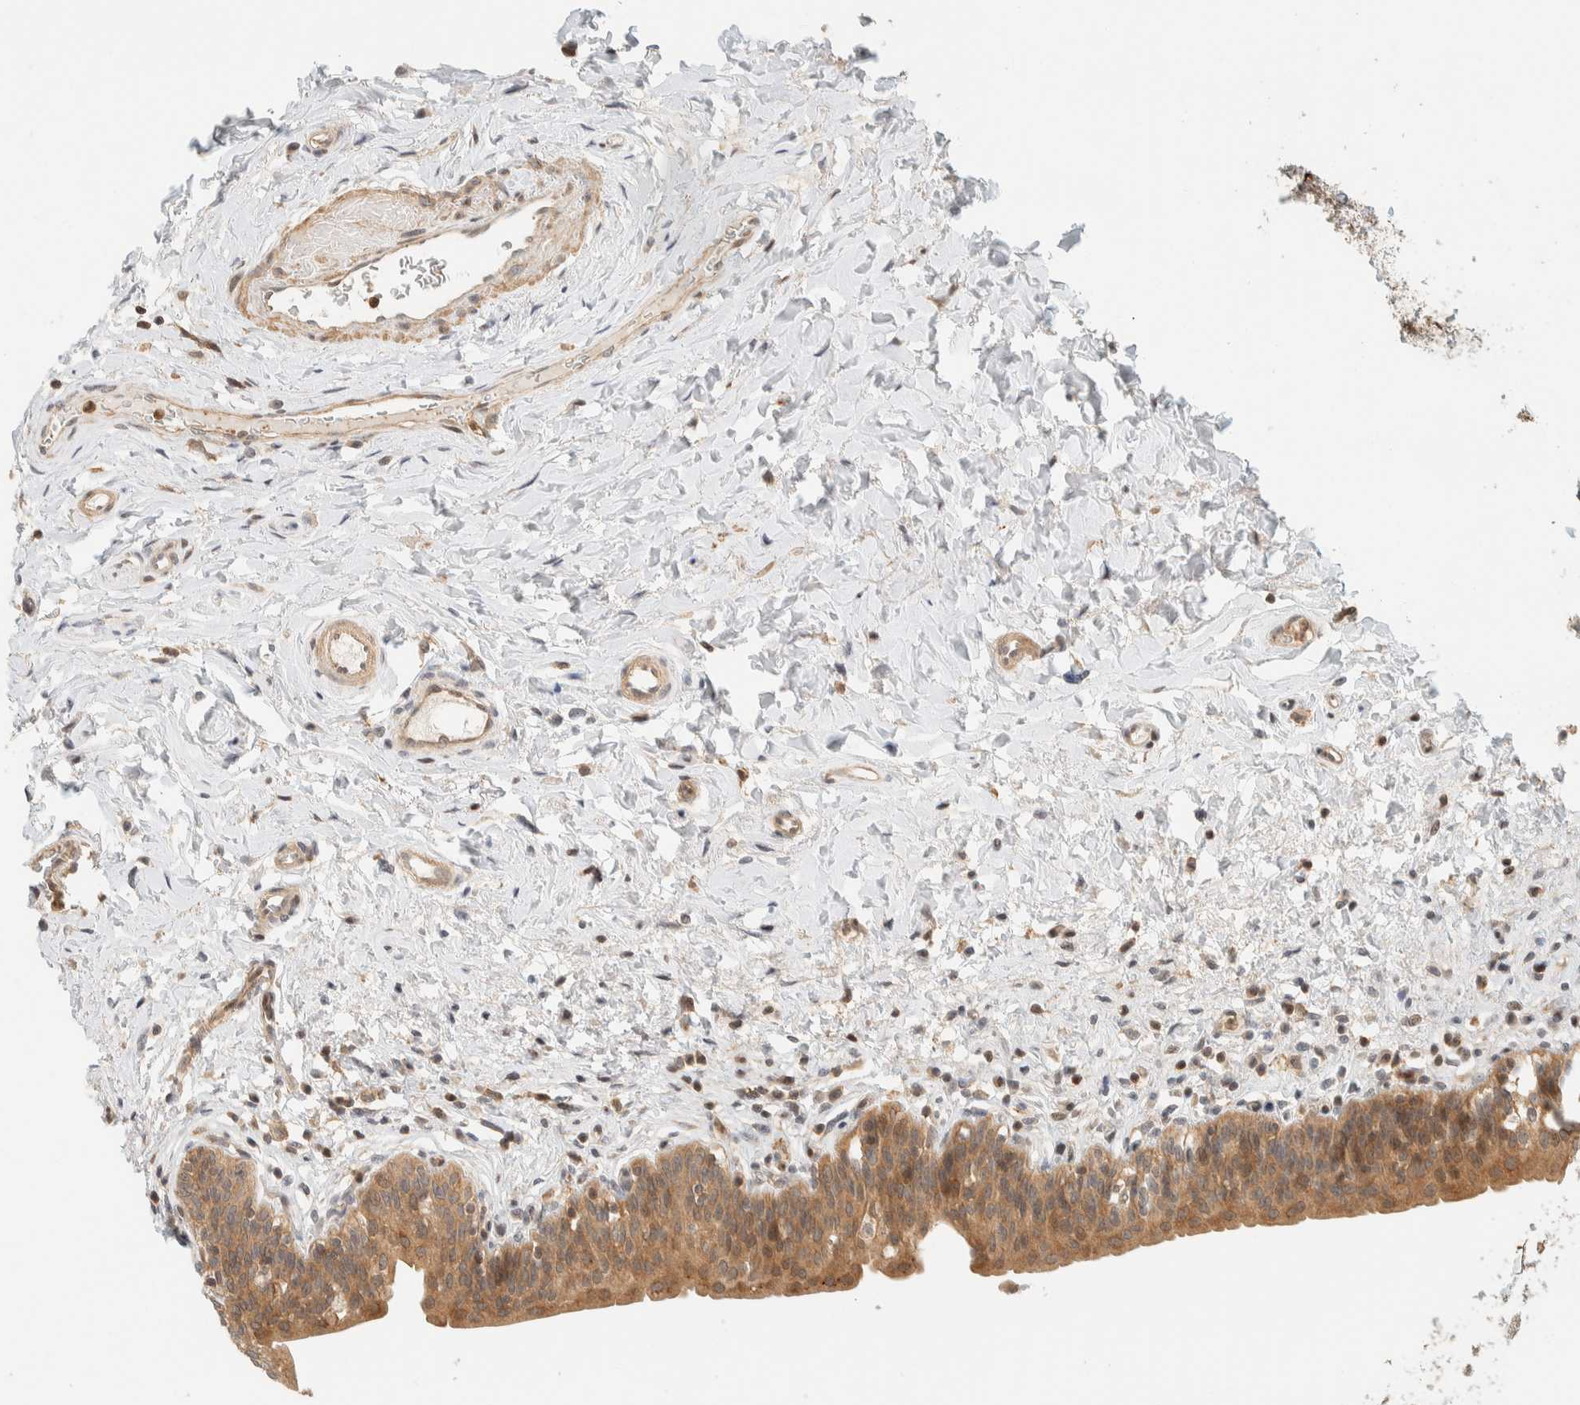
{"staining": {"intensity": "moderate", "quantity": ">75%", "location": "cytoplasmic/membranous"}, "tissue": "urinary bladder", "cell_type": "Urothelial cells", "image_type": "normal", "snomed": [{"axis": "morphology", "description": "Normal tissue, NOS"}, {"axis": "topography", "description": "Urinary bladder"}], "caption": "Protein analysis of unremarkable urinary bladder shows moderate cytoplasmic/membranous positivity in approximately >75% of urothelial cells. The protein of interest is stained brown, and the nuclei are stained in blue (DAB IHC with brightfield microscopy, high magnification).", "gene": "ARFGEF1", "patient": {"sex": "male", "age": 83}}